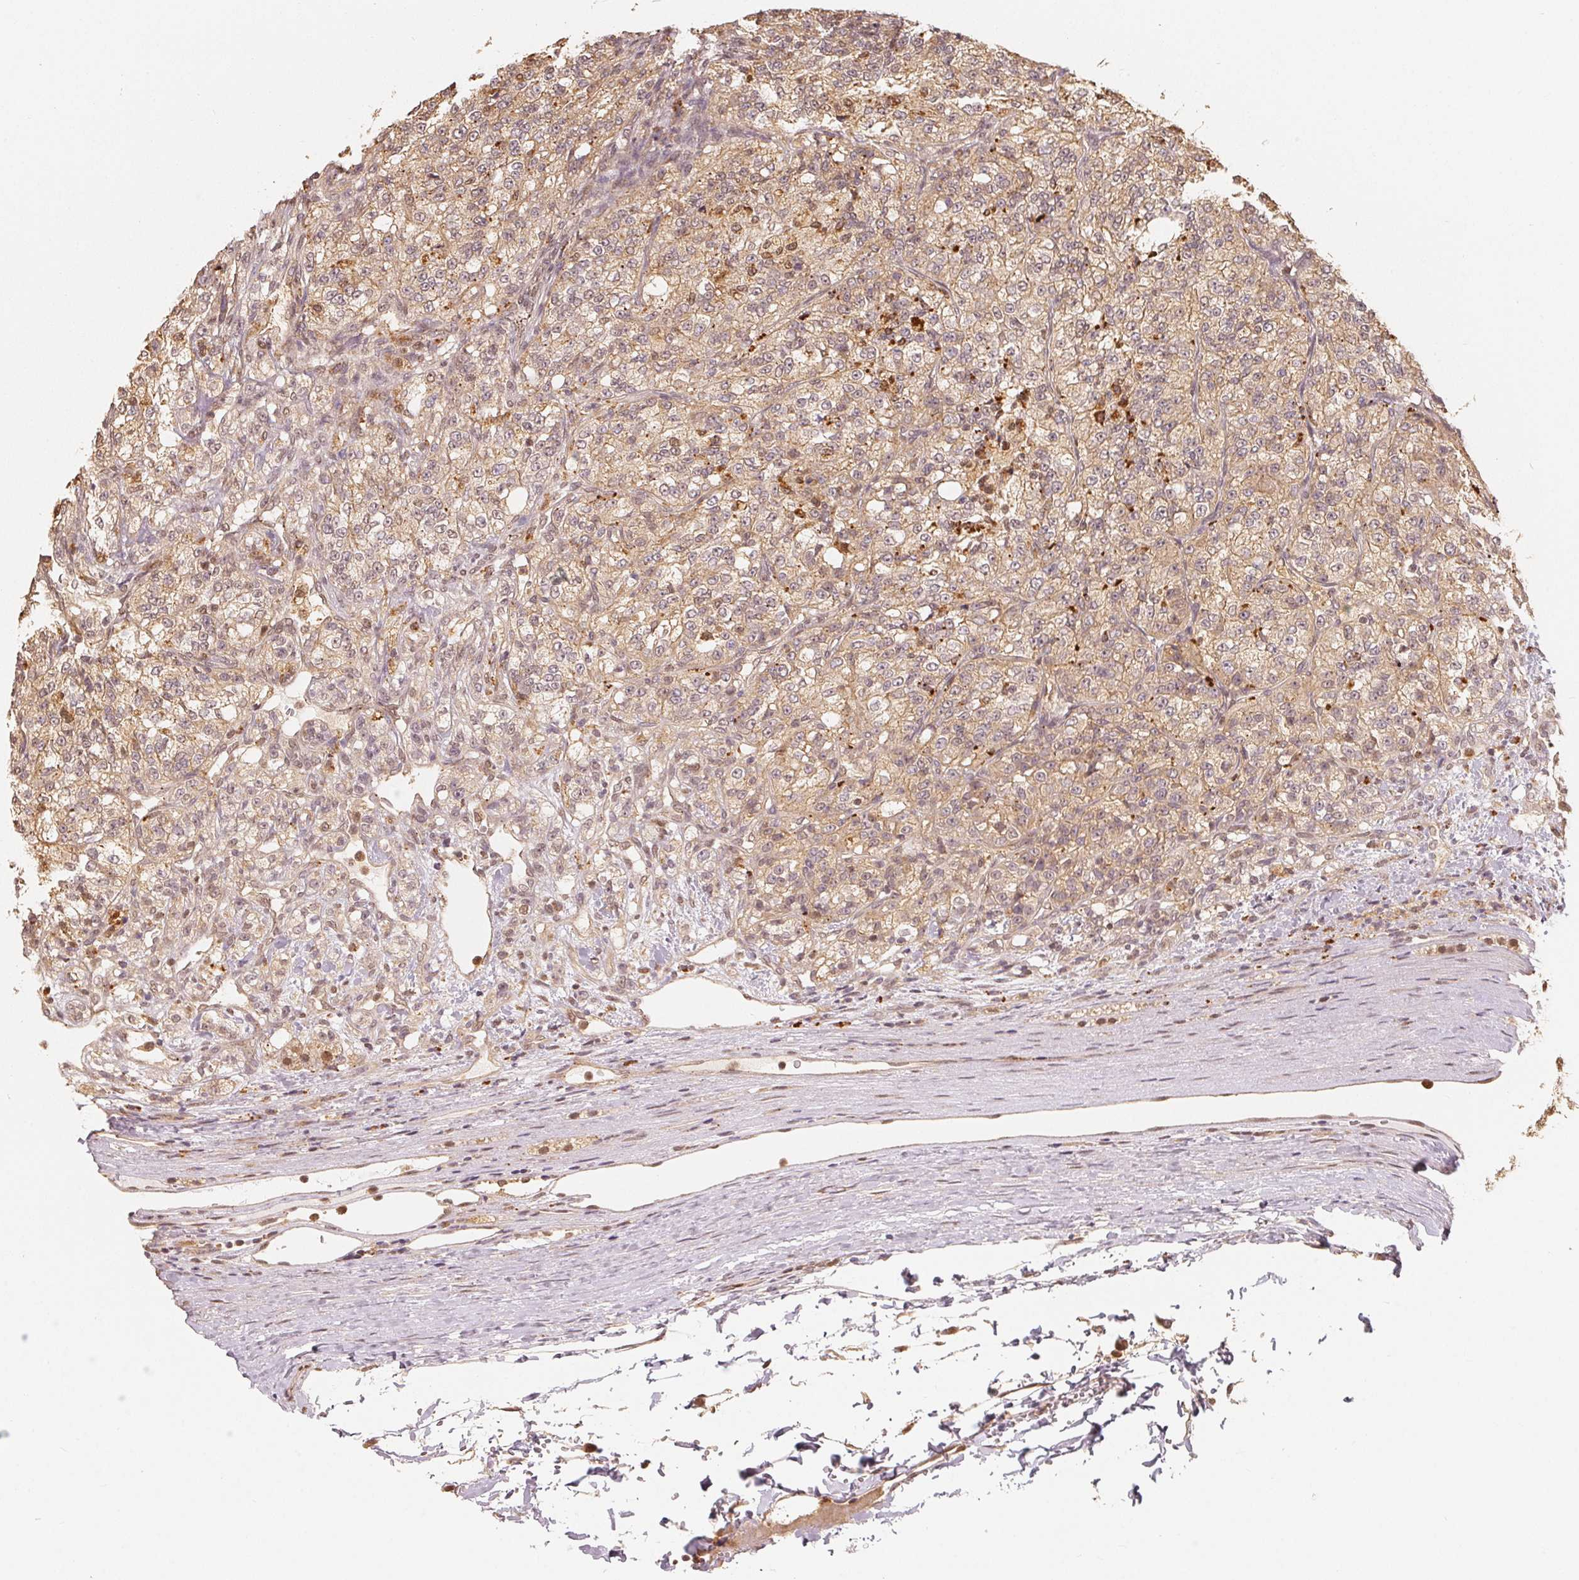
{"staining": {"intensity": "weak", "quantity": ">75%", "location": "cytoplasmic/membranous,nuclear"}, "tissue": "renal cancer", "cell_type": "Tumor cells", "image_type": "cancer", "snomed": [{"axis": "morphology", "description": "Adenocarcinoma, NOS"}, {"axis": "topography", "description": "Kidney"}], "caption": "About >75% of tumor cells in renal cancer exhibit weak cytoplasmic/membranous and nuclear protein positivity as visualized by brown immunohistochemical staining.", "gene": "GUSB", "patient": {"sex": "female", "age": 63}}